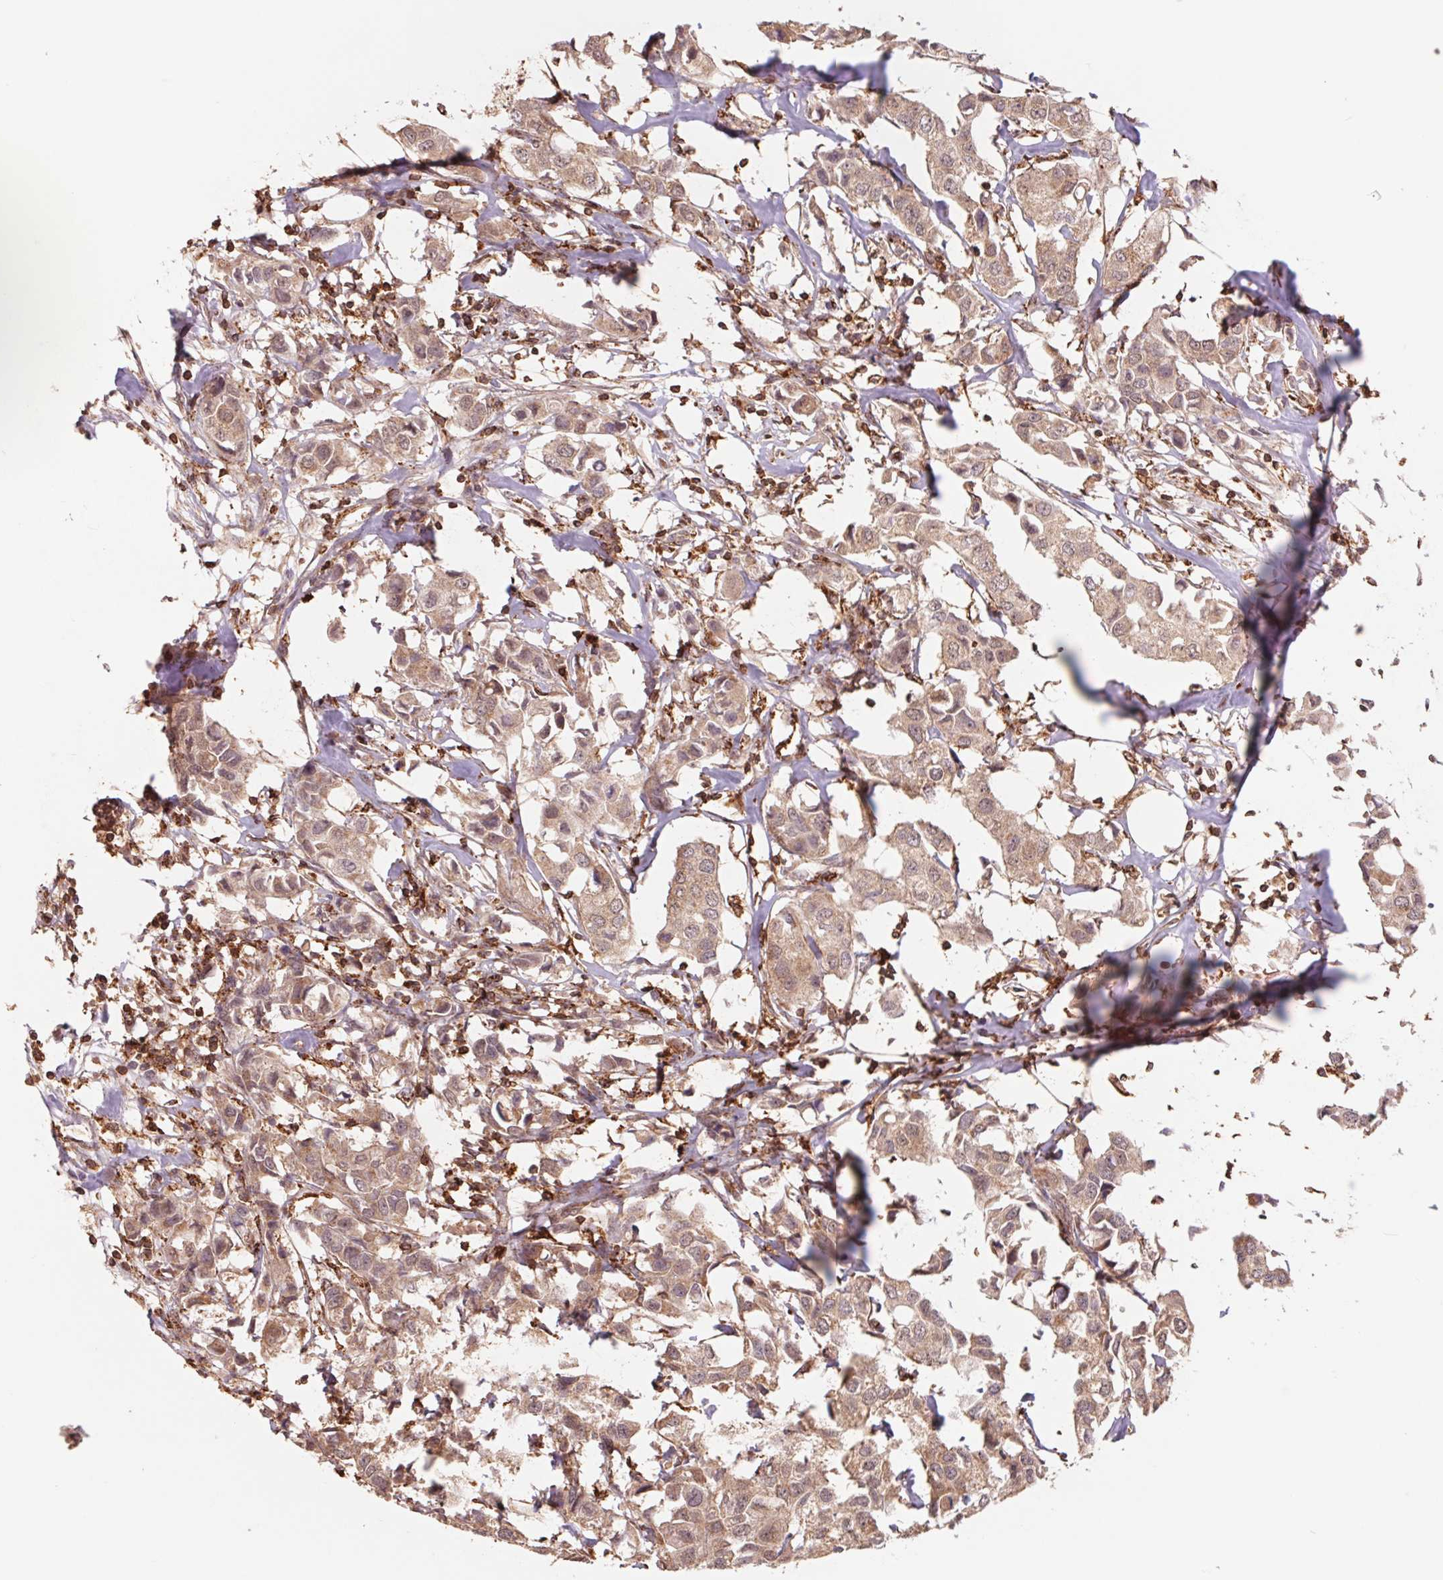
{"staining": {"intensity": "weak", "quantity": ">75%", "location": "cytoplasmic/membranous"}, "tissue": "breast cancer", "cell_type": "Tumor cells", "image_type": "cancer", "snomed": [{"axis": "morphology", "description": "Duct carcinoma"}, {"axis": "topography", "description": "Breast"}], "caption": "Intraductal carcinoma (breast) was stained to show a protein in brown. There is low levels of weak cytoplasmic/membranous staining in approximately >75% of tumor cells.", "gene": "URM1", "patient": {"sex": "female", "age": 80}}